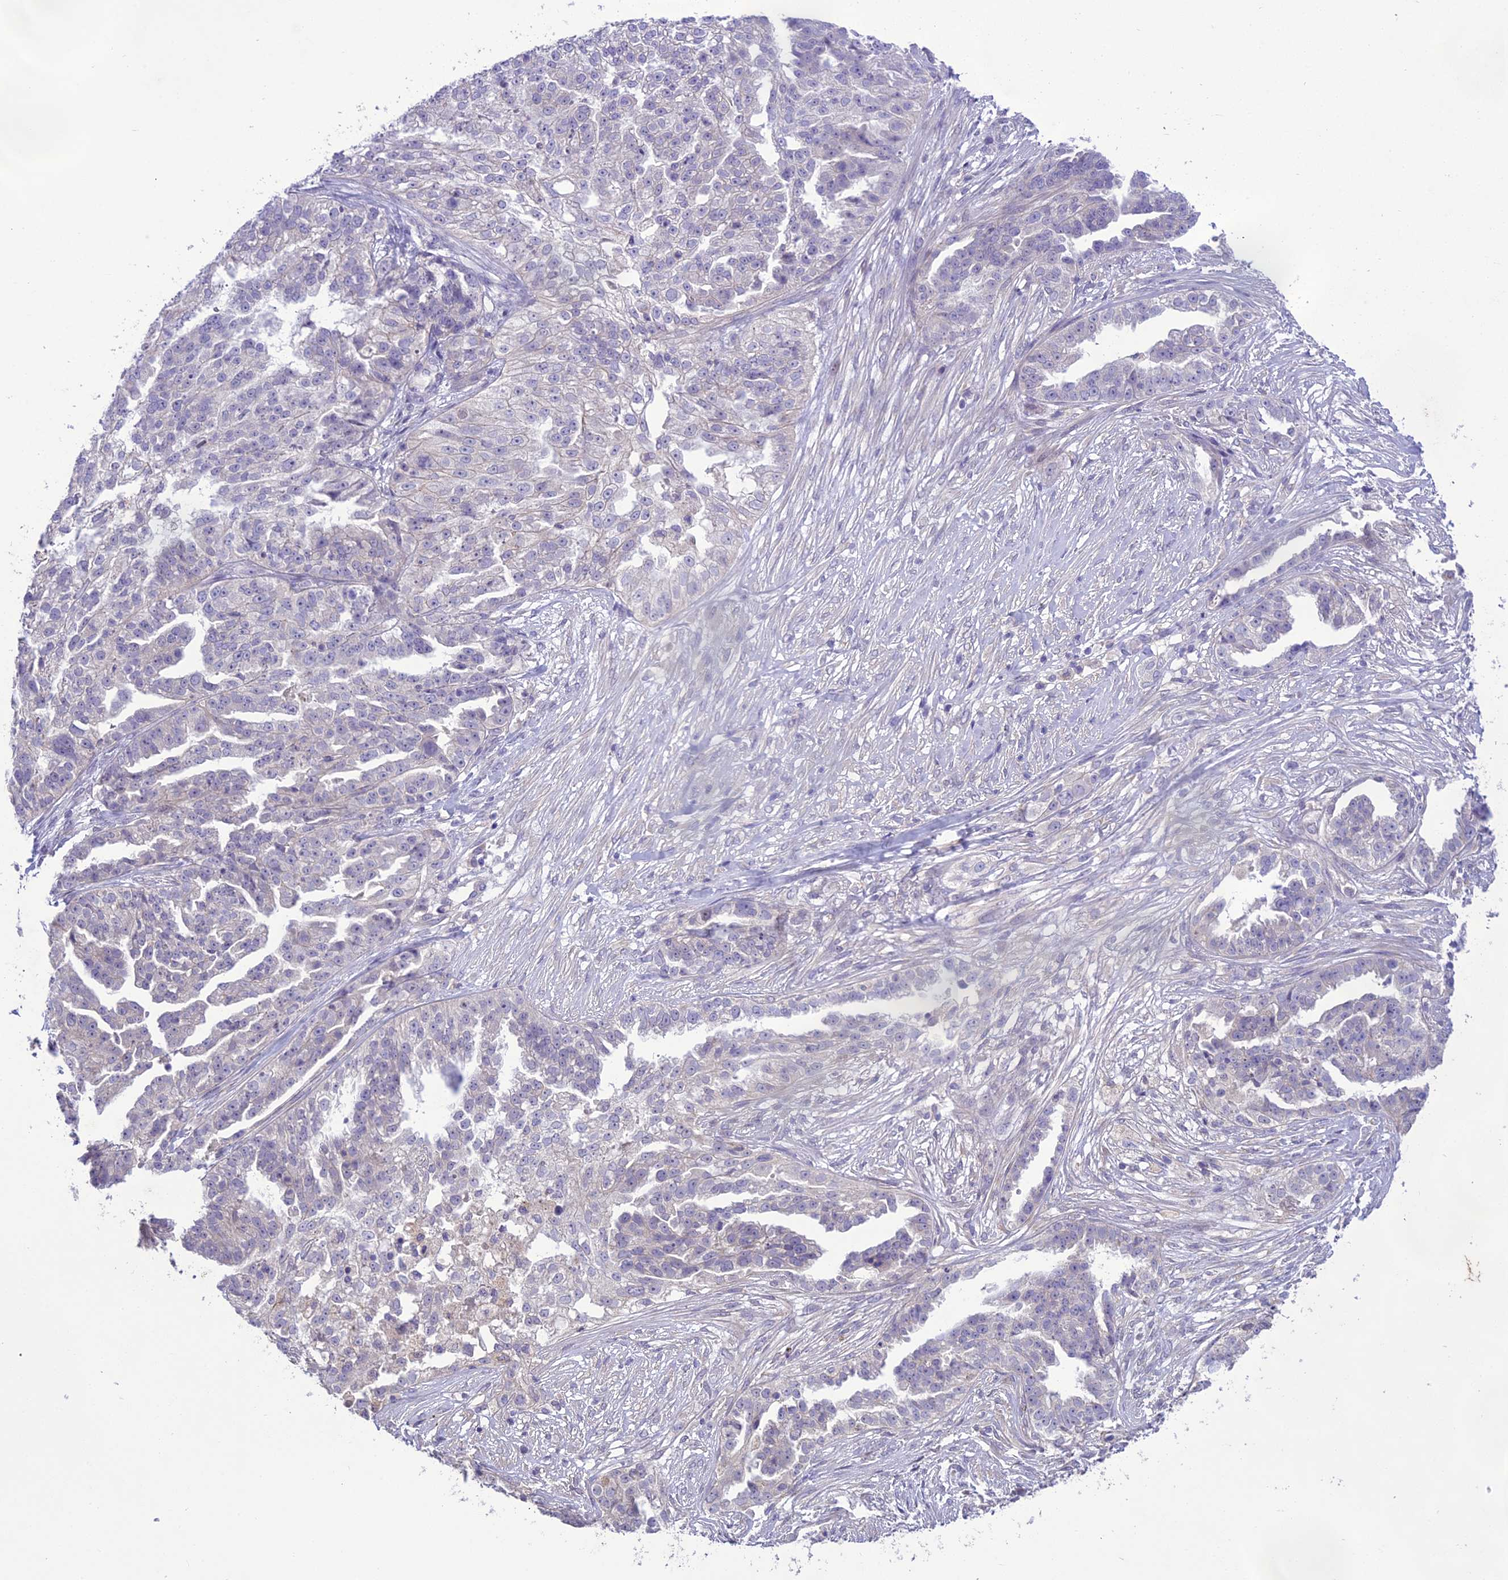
{"staining": {"intensity": "negative", "quantity": "none", "location": "none"}, "tissue": "ovarian cancer", "cell_type": "Tumor cells", "image_type": "cancer", "snomed": [{"axis": "morphology", "description": "Cystadenocarcinoma, serous, NOS"}, {"axis": "topography", "description": "Ovary"}], "caption": "Ovarian serous cystadenocarcinoma was stained to show a protein in brown. There is no significant staining in tumor cells. (DAB immunohistochemistry, high magnification).", "gene": "SCRT1", "patient": {"sex": "female", "age": 58}}